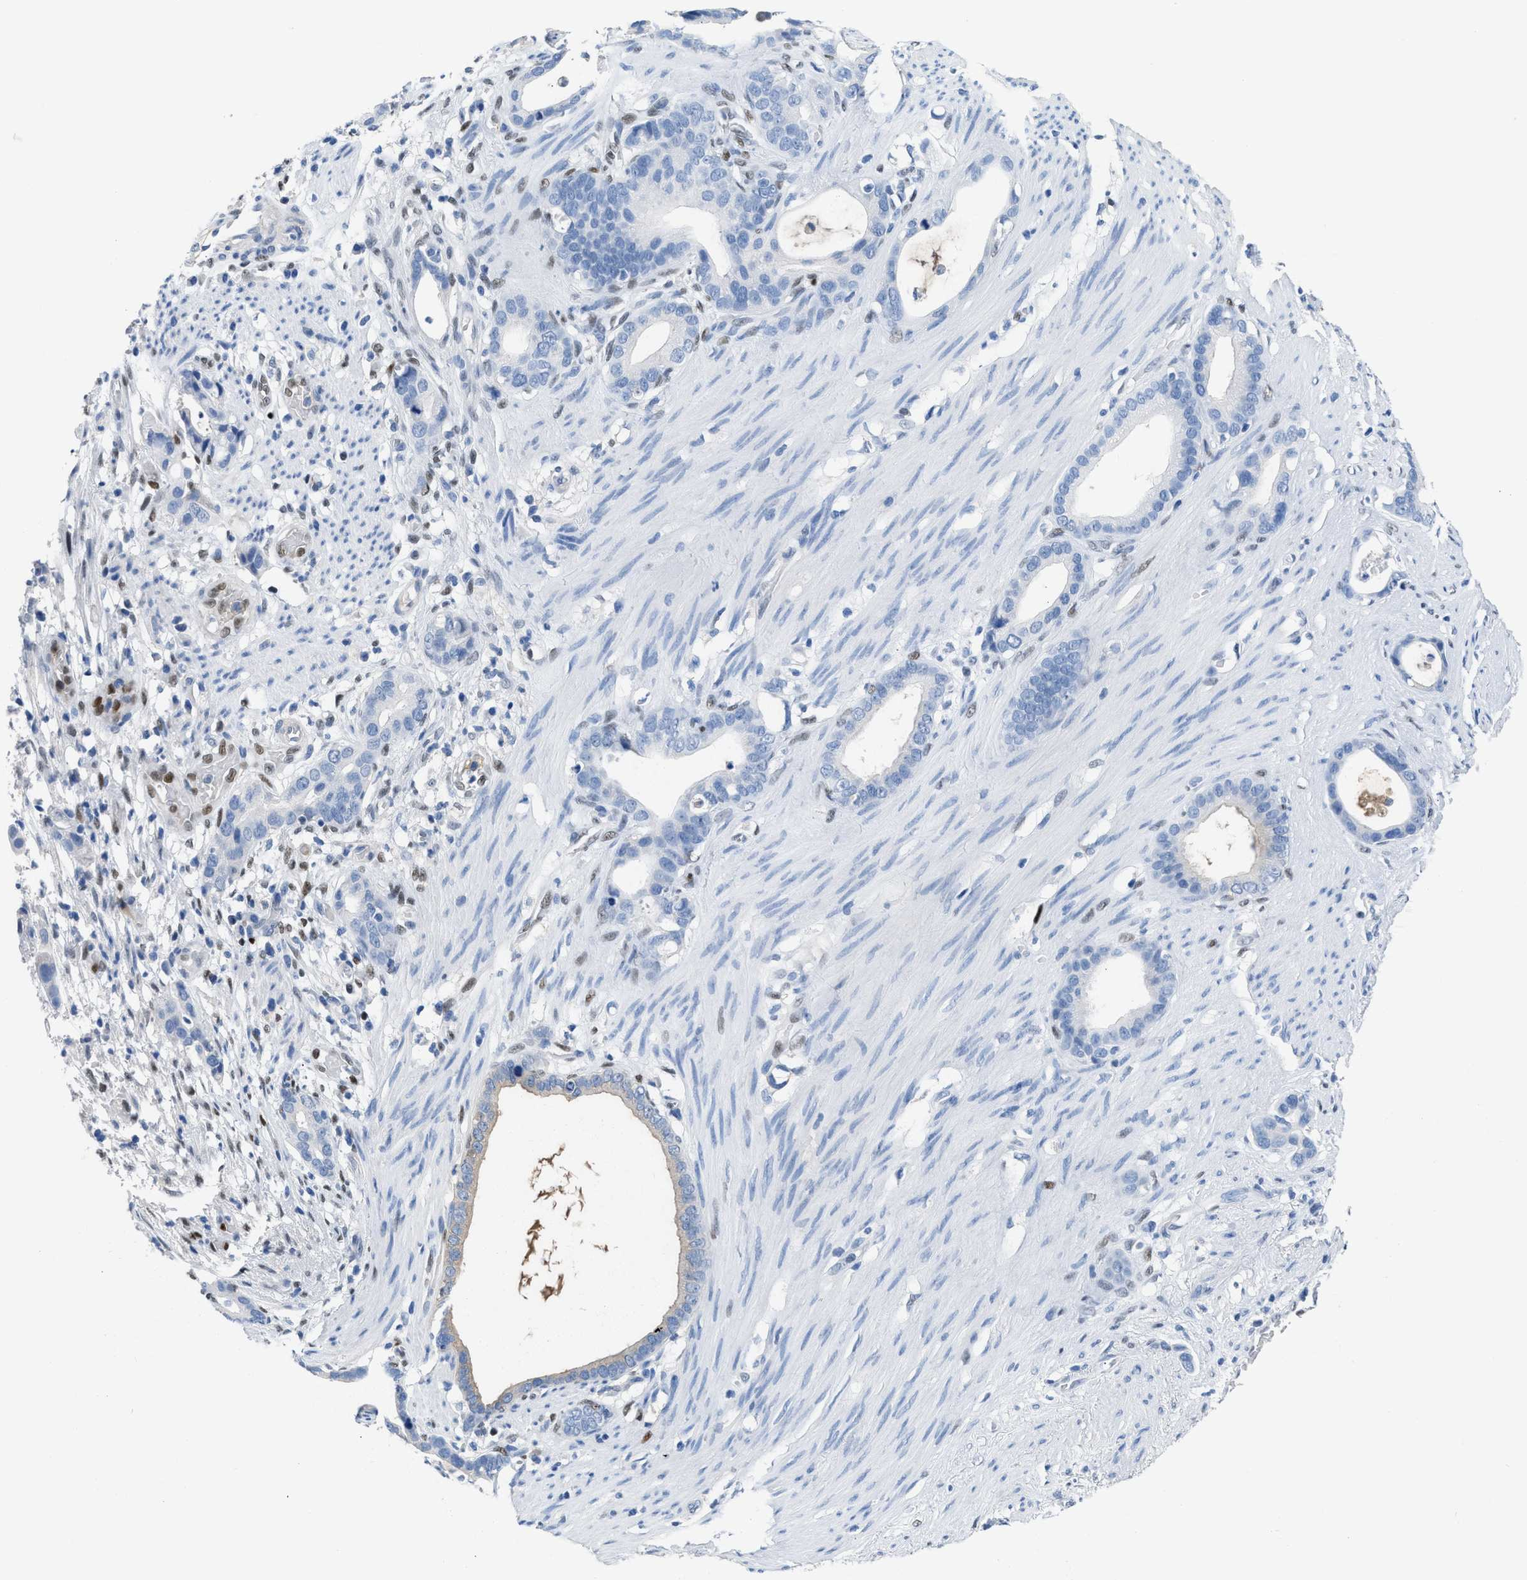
{"staining": {"intensity": "negative", "quantity": "none", "location": "none"}, "tissue": "stomach cancer", "cell_type": "Tumor cells", "image_type": "cancer", "snomed": [{"axis": "morphology", "description": "Adenocarcinoma, NOS"}, {"axis": "topography", "description": "Stomach"}], "caption": "IHC histopathology image of neoplastic tissue: stomach adenocarcinoma stained with DAB exhibits no significant protein positivity in tumor cells.", "gene": "LEF1", "patient": {"sex": "female", "age": 75}}